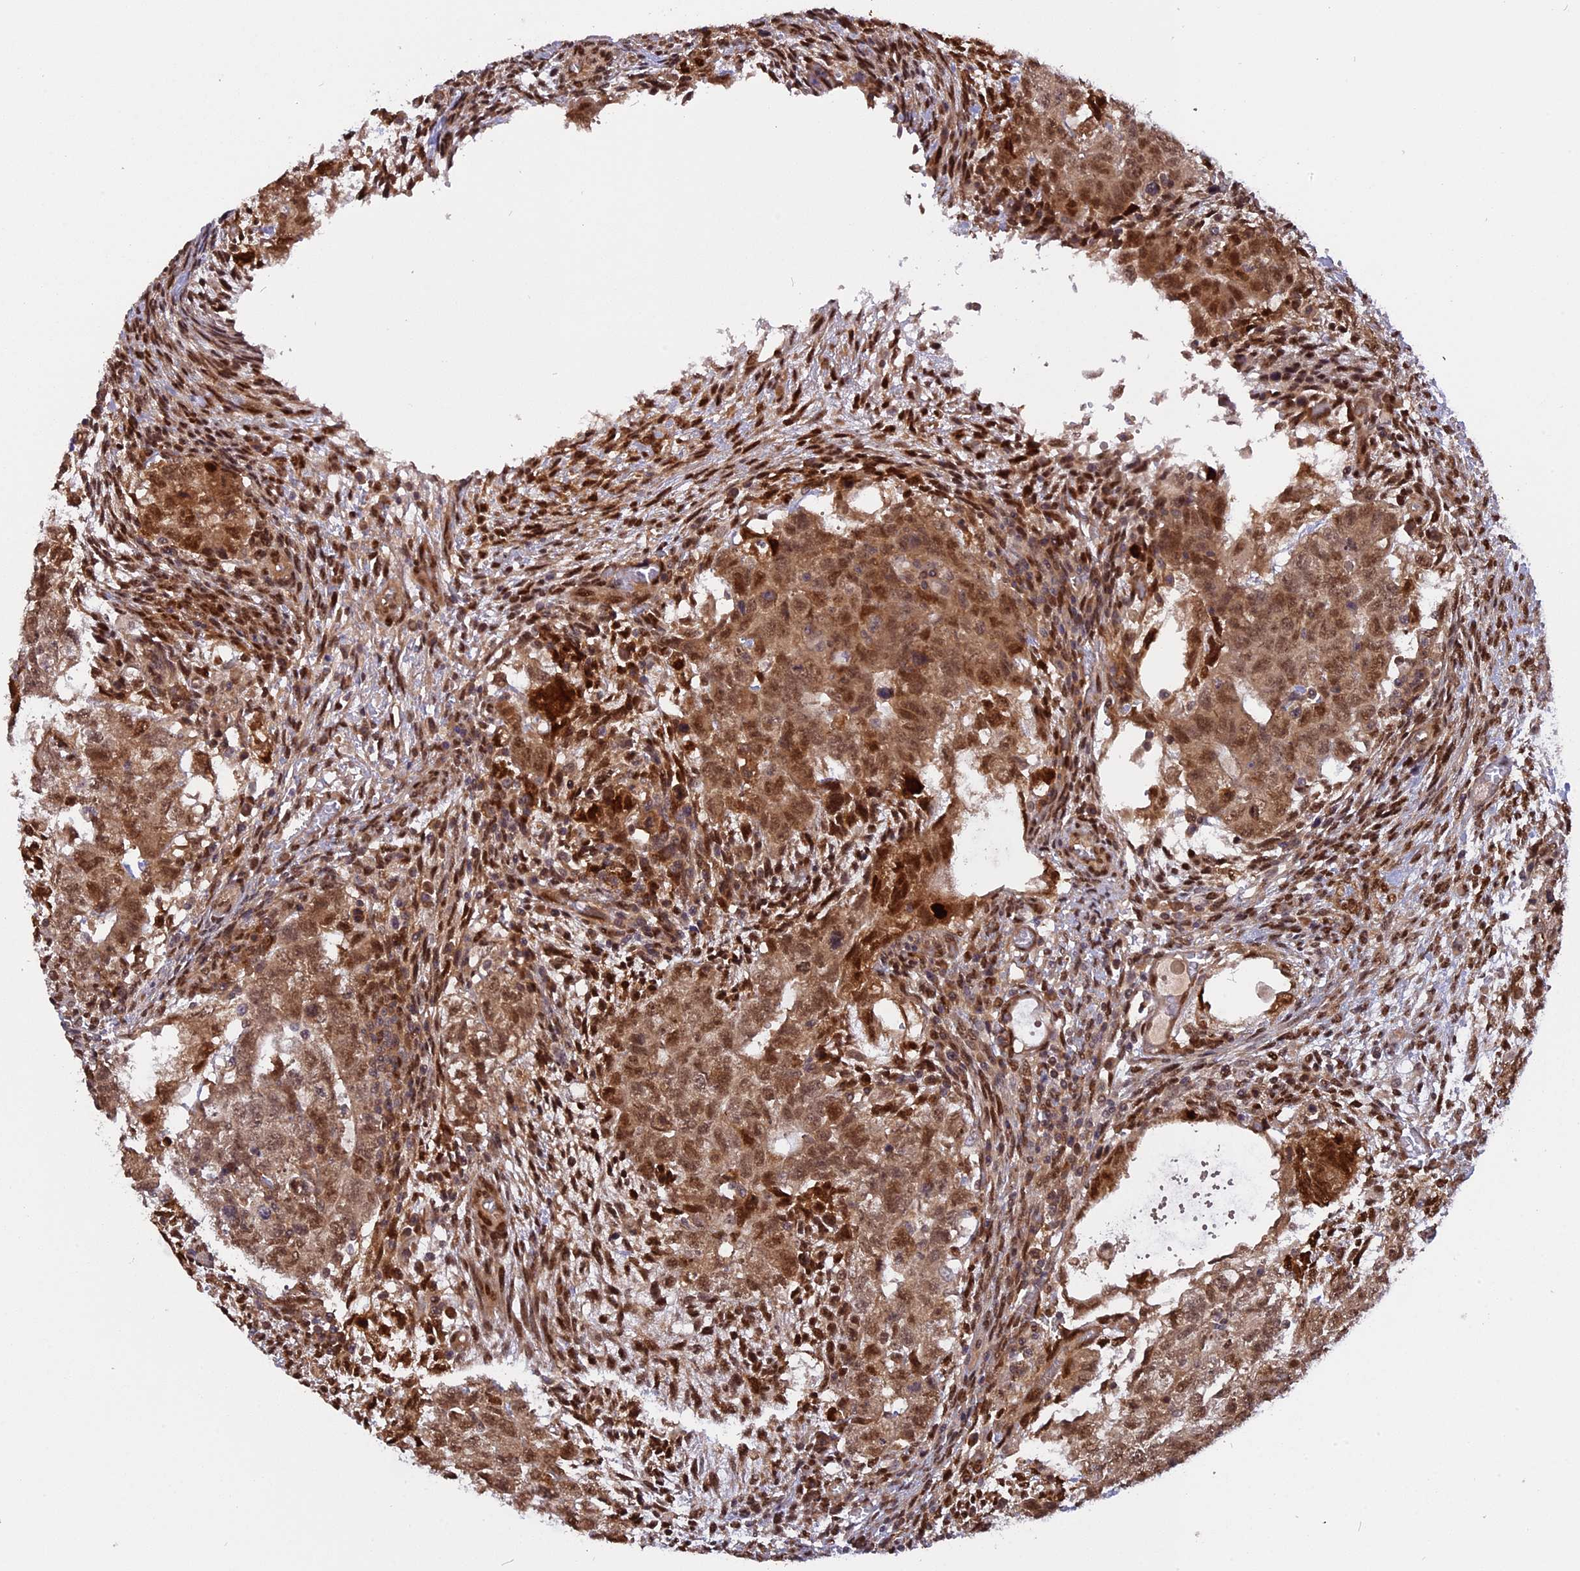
{"staining": {"intensity": "moderate", "quantity": ">75%", "location": "nuclear"}, "tissue": "testis cancer", "cell_type": "Tumor cells", "image_type": "cancer", "snomed": [{"axis": "morphology", "description": "Carcinoma, Embryonal, NOS"}, {"axis": "topography", "description": "Testis"}], "caption": "DAB immunohistochemical staining of testis cancer reveals moderate nuclear protein expression in approximately >75% of tumor cells.", "gene": "ZNF428", "patient": {"sex": "male", "age": 37}}